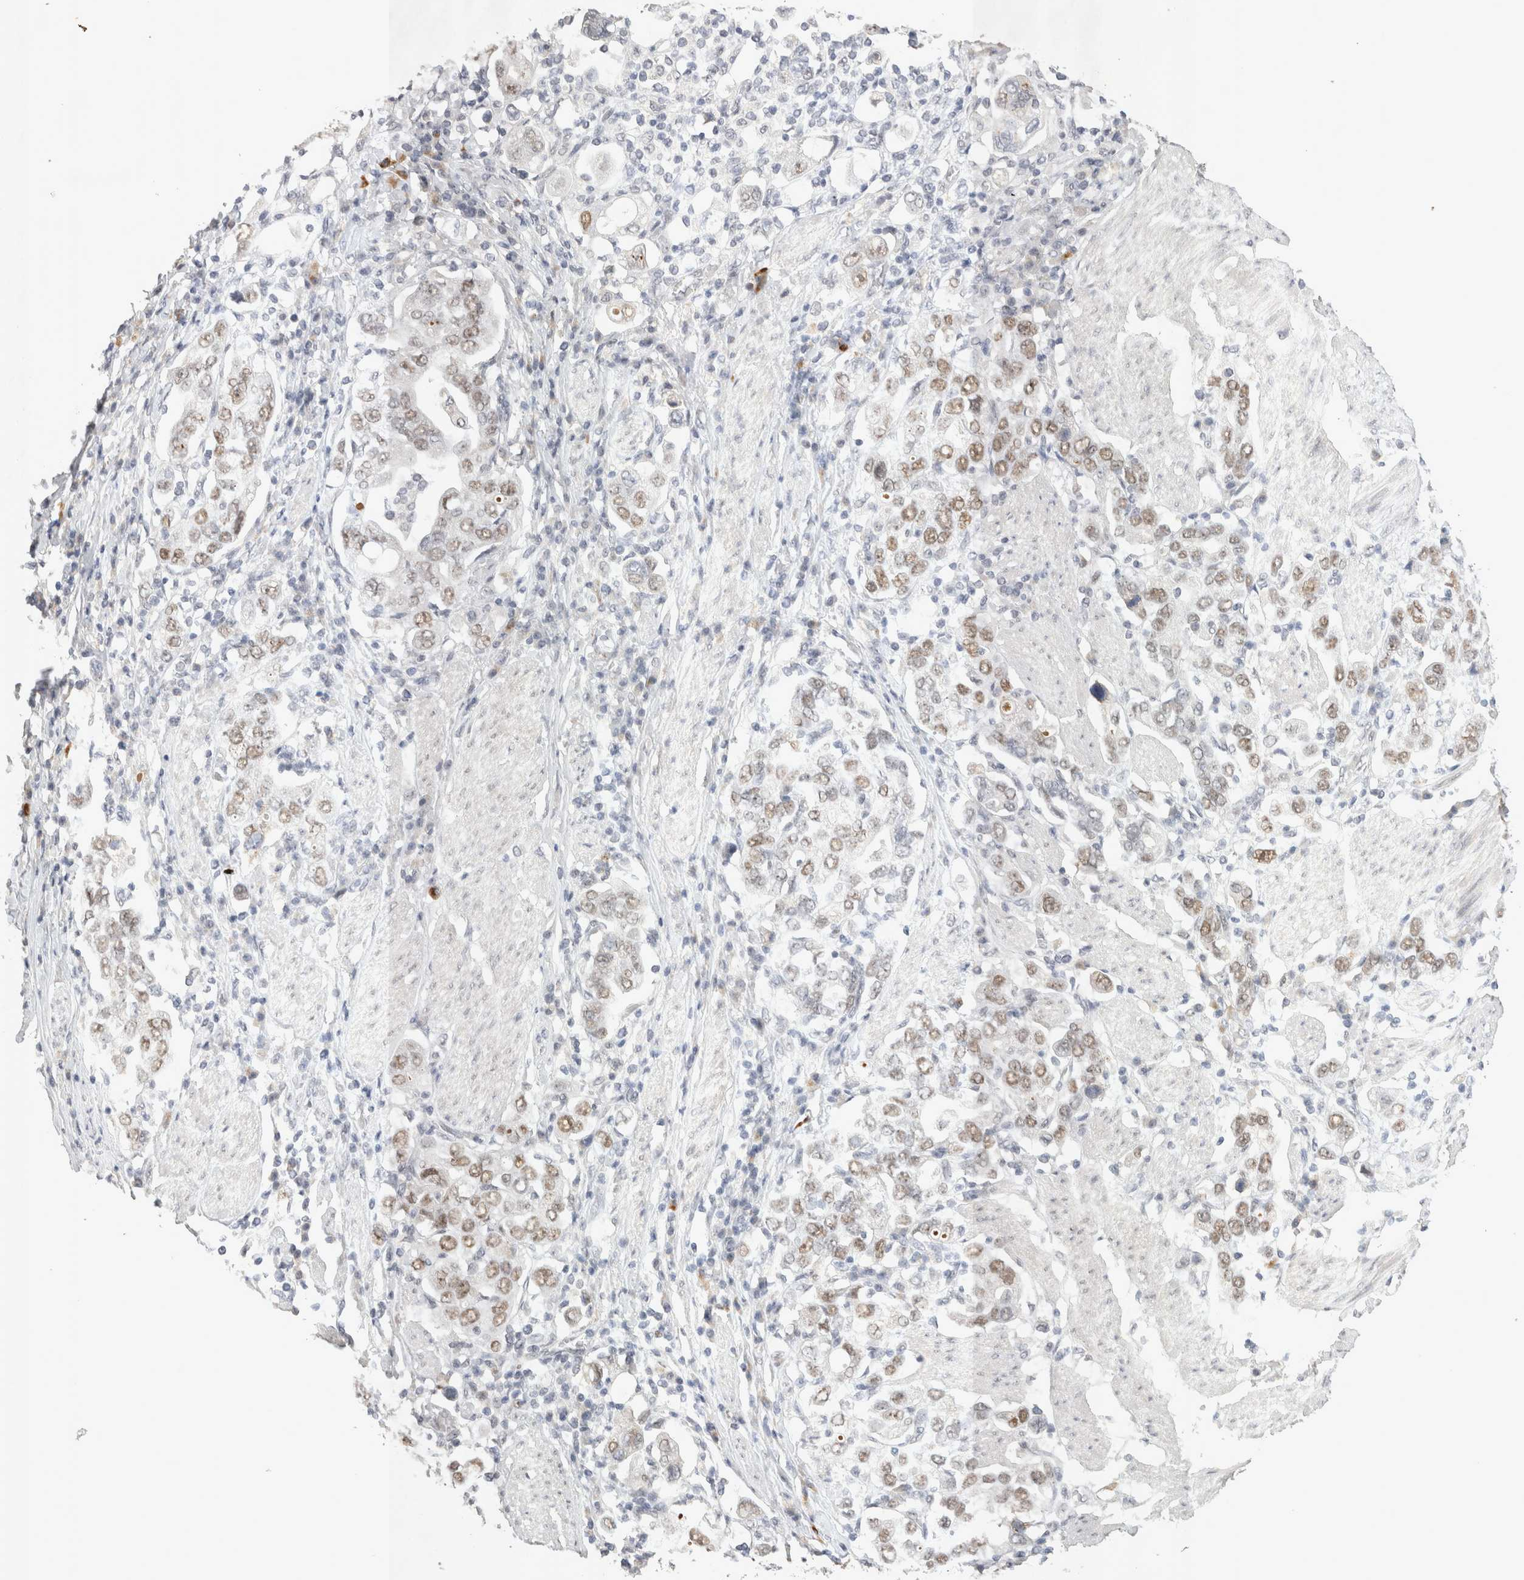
{"staining": {"intensity": "weak", "quantity": ">75%", "location": "nuclear"}, "tissue": "stomach cancer", "cell_type": "Tumor cells", "image_type": "cancer", "snomed": [{"axis": "morphology", "description": "Adenocarcinoma, NOS"}, {"axis": "topography", "description": "Stomach, upper"}], "caption": "Stomach cancer tissue reveals weak nuclear expression in about >75% of tumor cells, visualized by immunohistochemistry.", "gene": "RECQL4", "patient": {"sex": "male", "age": 62}}